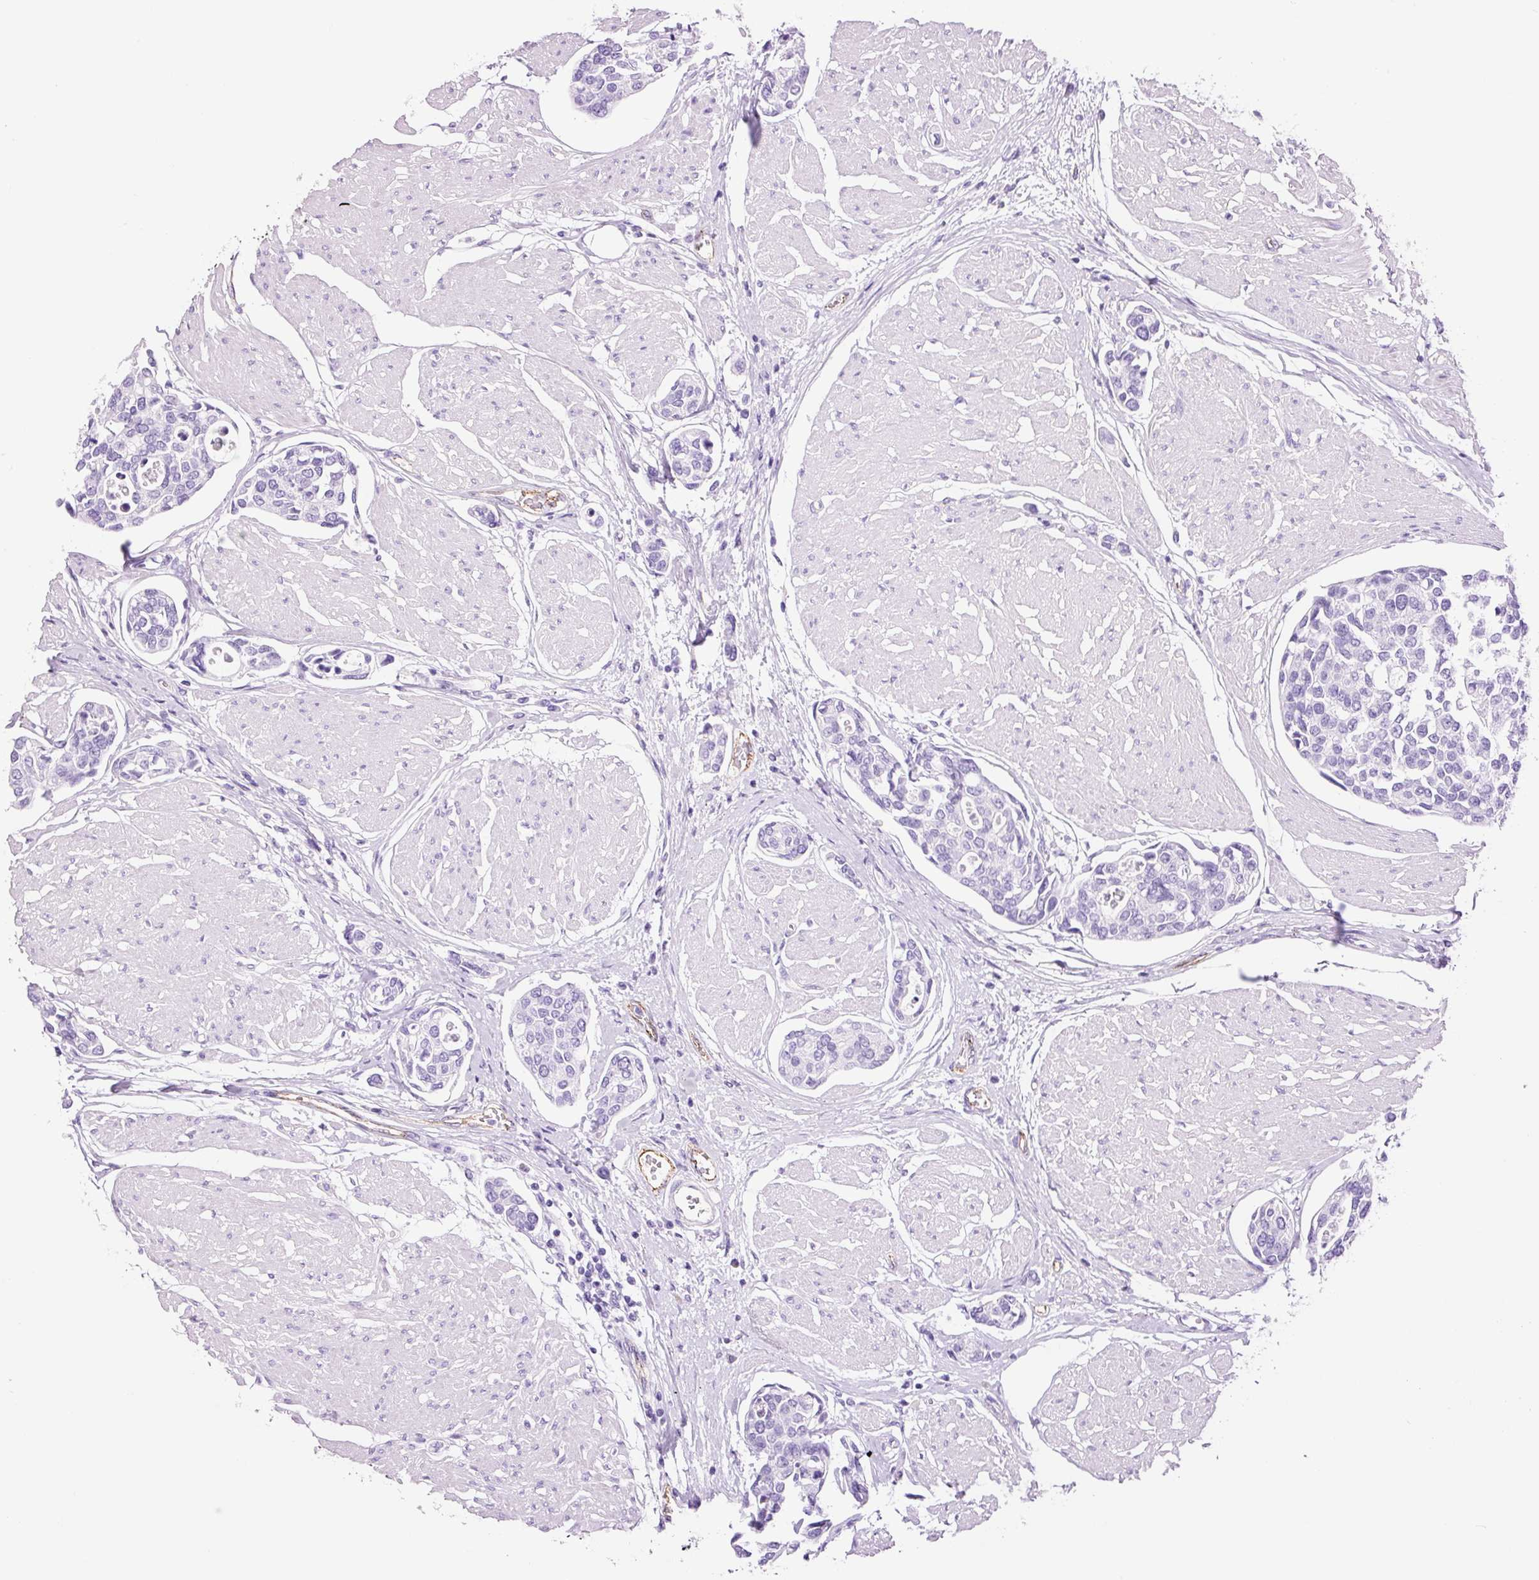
{"staining": {"intensity": "negative", "quantity": "none", "location": "none"}, "tissue": "urothelial cancer", "cell_type": "Tumor cells", "image_type": "cancer", "snomed": [{"axis": "morphology", "description": "Urothelial carcinoma, High grade"}, {"axis": "topography", "description": "Urinary bladder"}], "caption": "This is an IHC photomicrograph of human high-grade urothelial carcinoma. There is no positivity in tumor cells.", "gene": "ADSS1", "patient": {"sex": "male", "age": 78}}